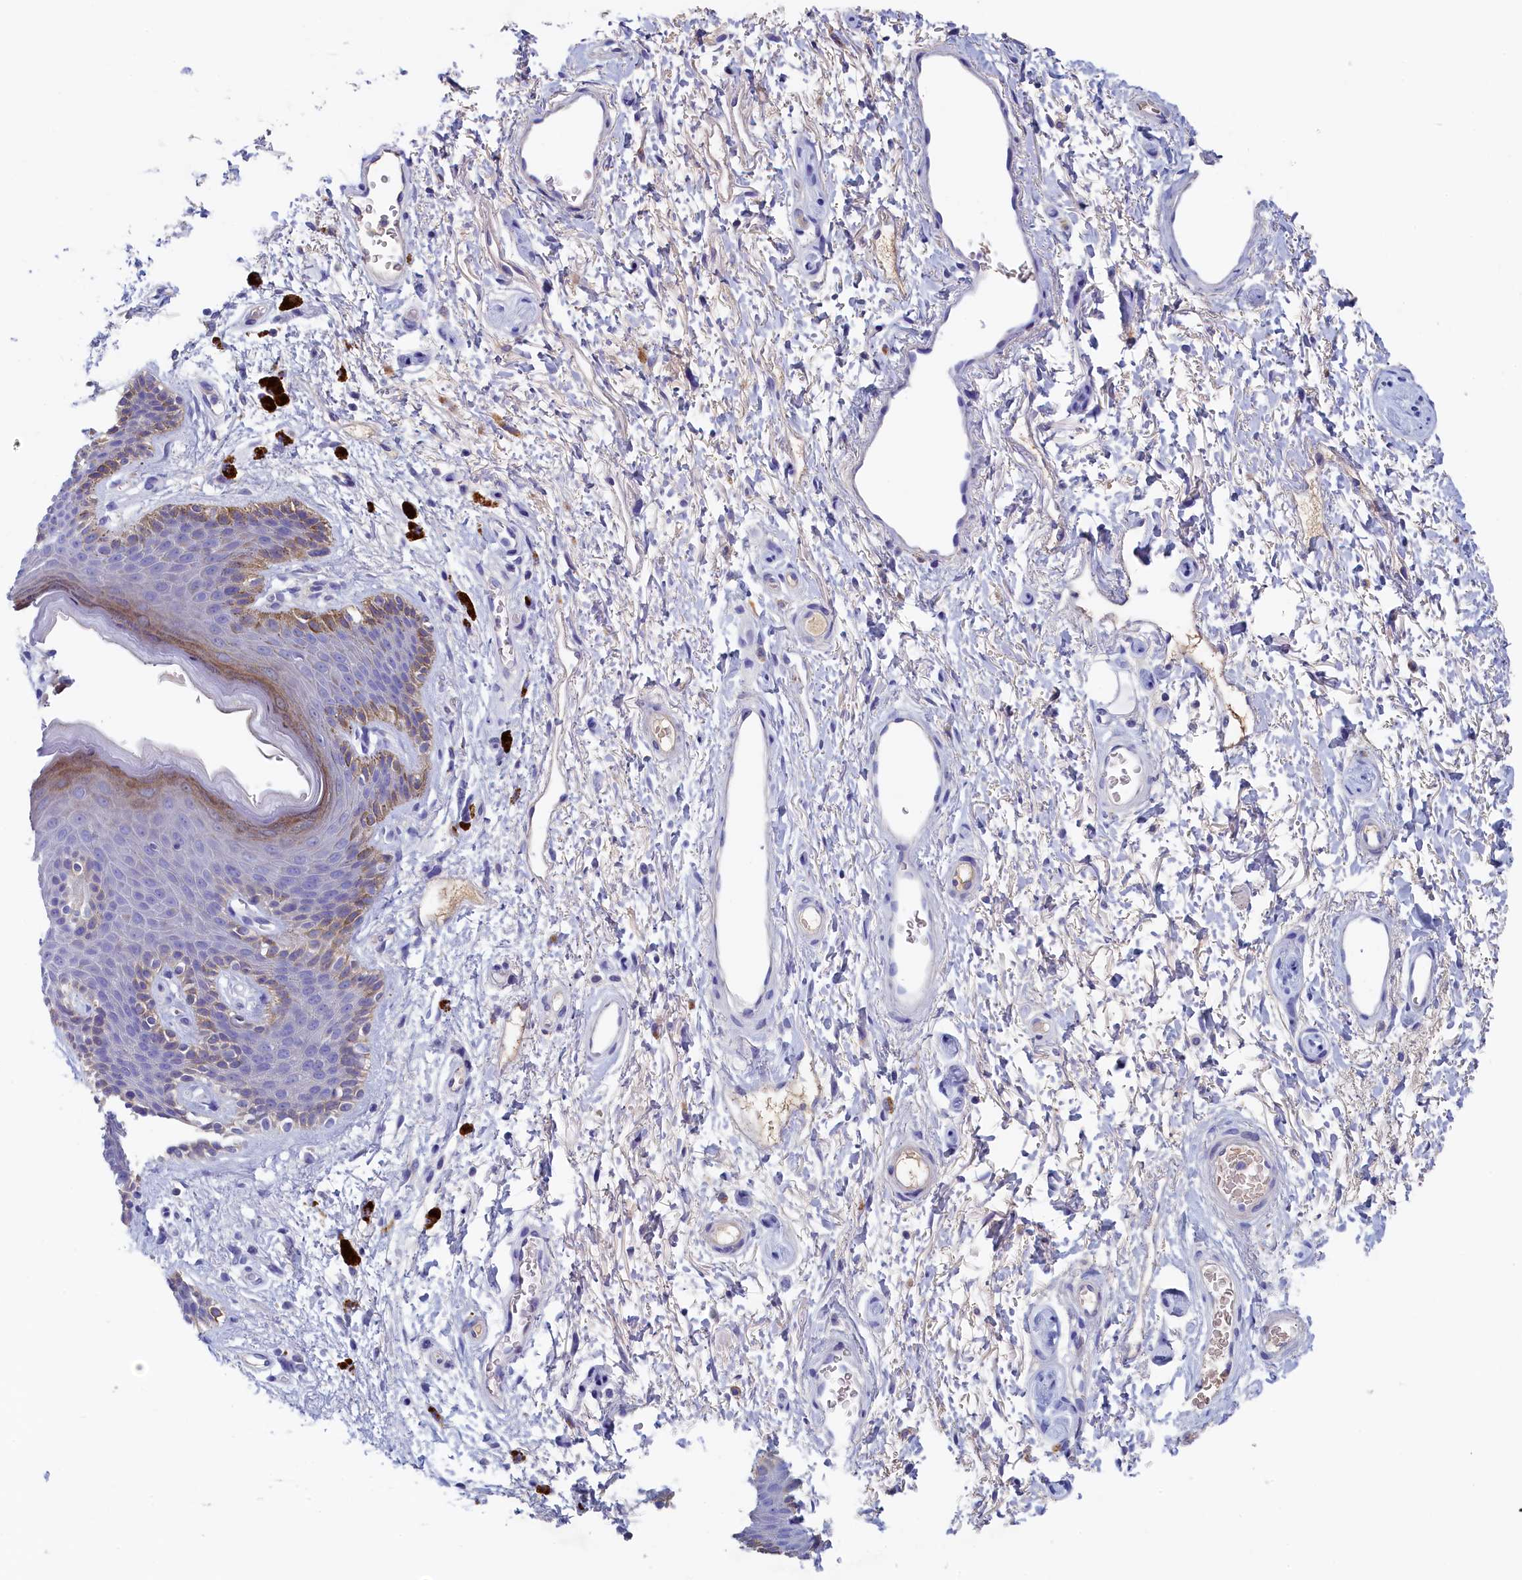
{"staining": {"intensity": "moderate", "quantity": "<25%", "location": "cytoplasmic/membranous"}, "tissue": "skin", "cell_type": "Epidermal cells", "image_type": "normal", "snomed": [{"axis": "morphology", "description": "Normal tissue, NOS"}, {"axis": "topography", "description": "Anal"}], "caption": "Benign skin was stained to show a protein in brown. There is low levels of moderate cytoplasmic/membranous staining in approximately <25% of epidermal cells. Nuclei are stained in blue.", "gene": "GUCA1C", "patient": {"sex": "female", "age": 46}}